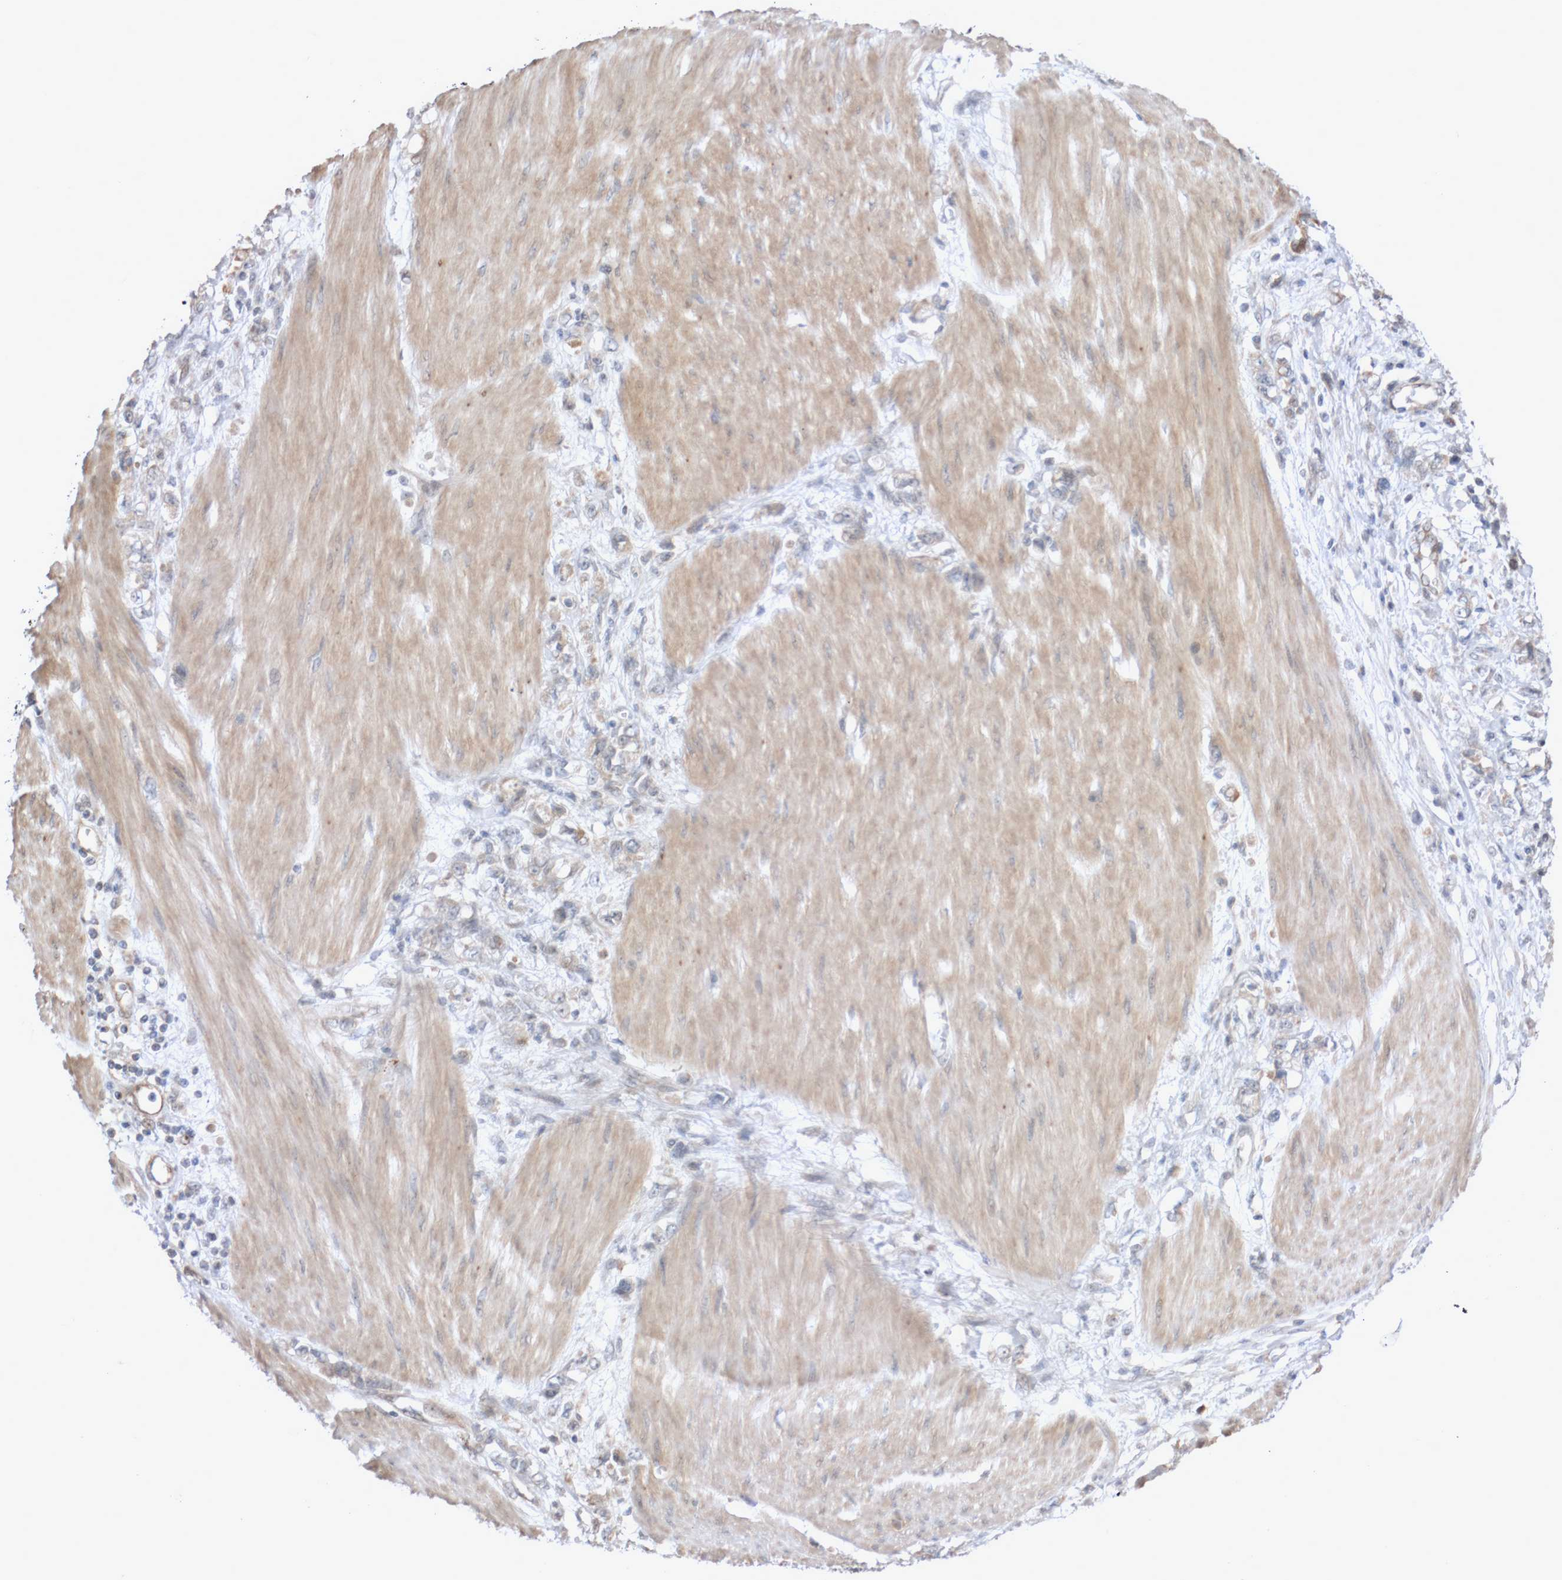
{"staining": {"intensity": "weak", "quantity": "25%-75%", "location": "cytoplasmic/membranous"}, "tissue": "stomach cancer", "cell_type": "Tumor cells", "image_type": "cancer", "snomed": [{"axis": "morphology", "description": "Adenocarcinoma, NOS"}, {"axis": "topography", "description": "Stomach"}], "caption": "Immunohistochemical staining of human stomach adenocarcinoma displays low levels of weak cytoplasmic/membranous positivity in about 25%-75% of tumor cells.", "gene": "DPH7", "patient": {"sex": "female", "age": 76}}